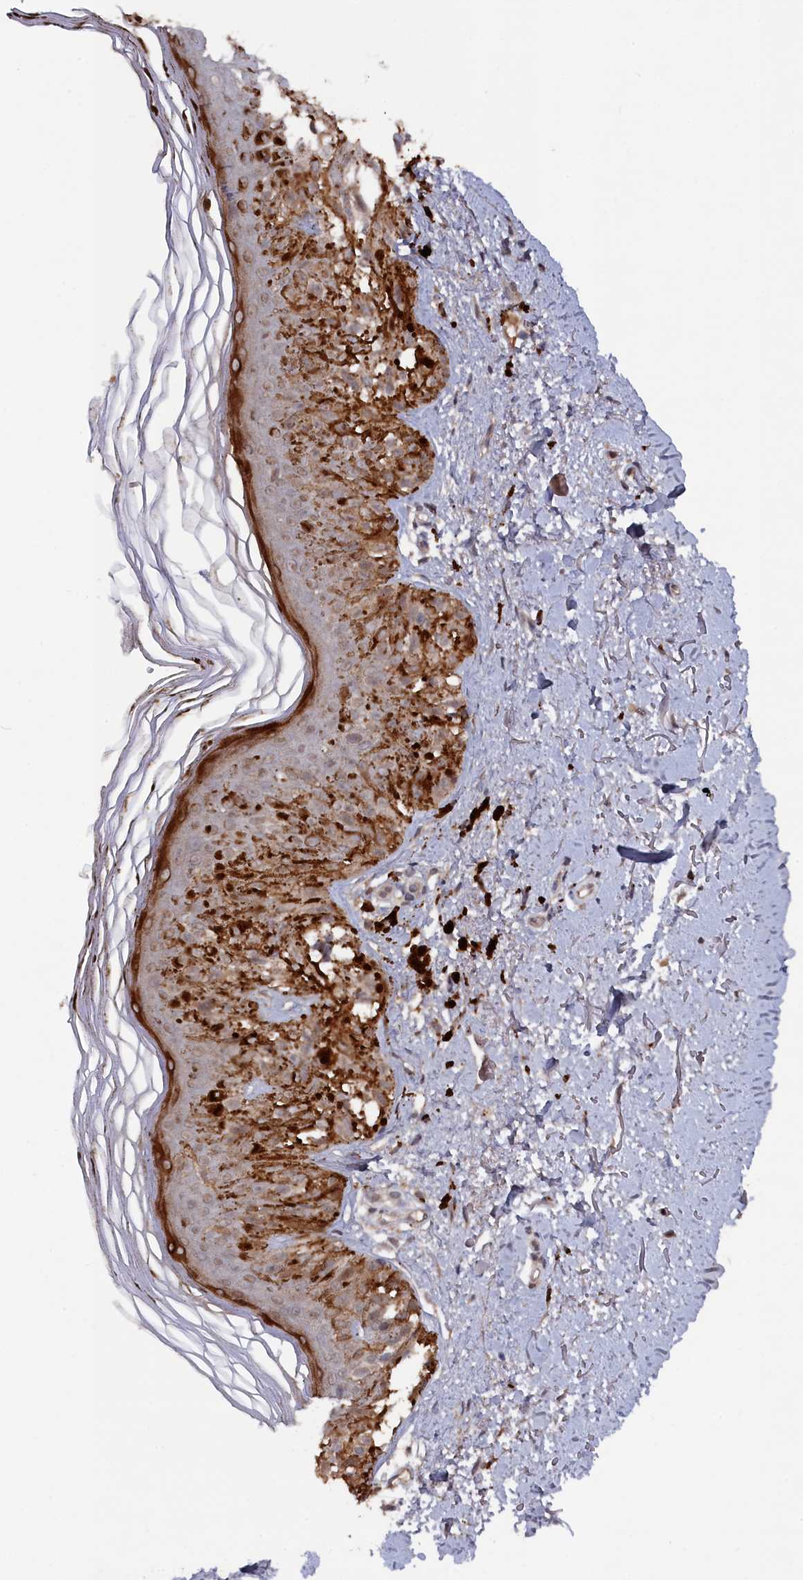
{"staining": {"intensity": "moderate", "quantity": ">75%", "location": "cytoplasmic/membranous"}, "tissue": "melanoma", "cell_type": "Tumor cells", "image_type": "cancer", "snomed": [{"axis": "morphology", "description": "Malignant melanoma, NOS"}, {"axis": "topography", "description": "Skin"}], "caption": "A medium amount of moderate cytoplasmic/membranous positivity is seen in about >75% of tumor cells in melanoma tissue.", "gene": "TMC5", "patient": {"sex": "female", "age": 50}}